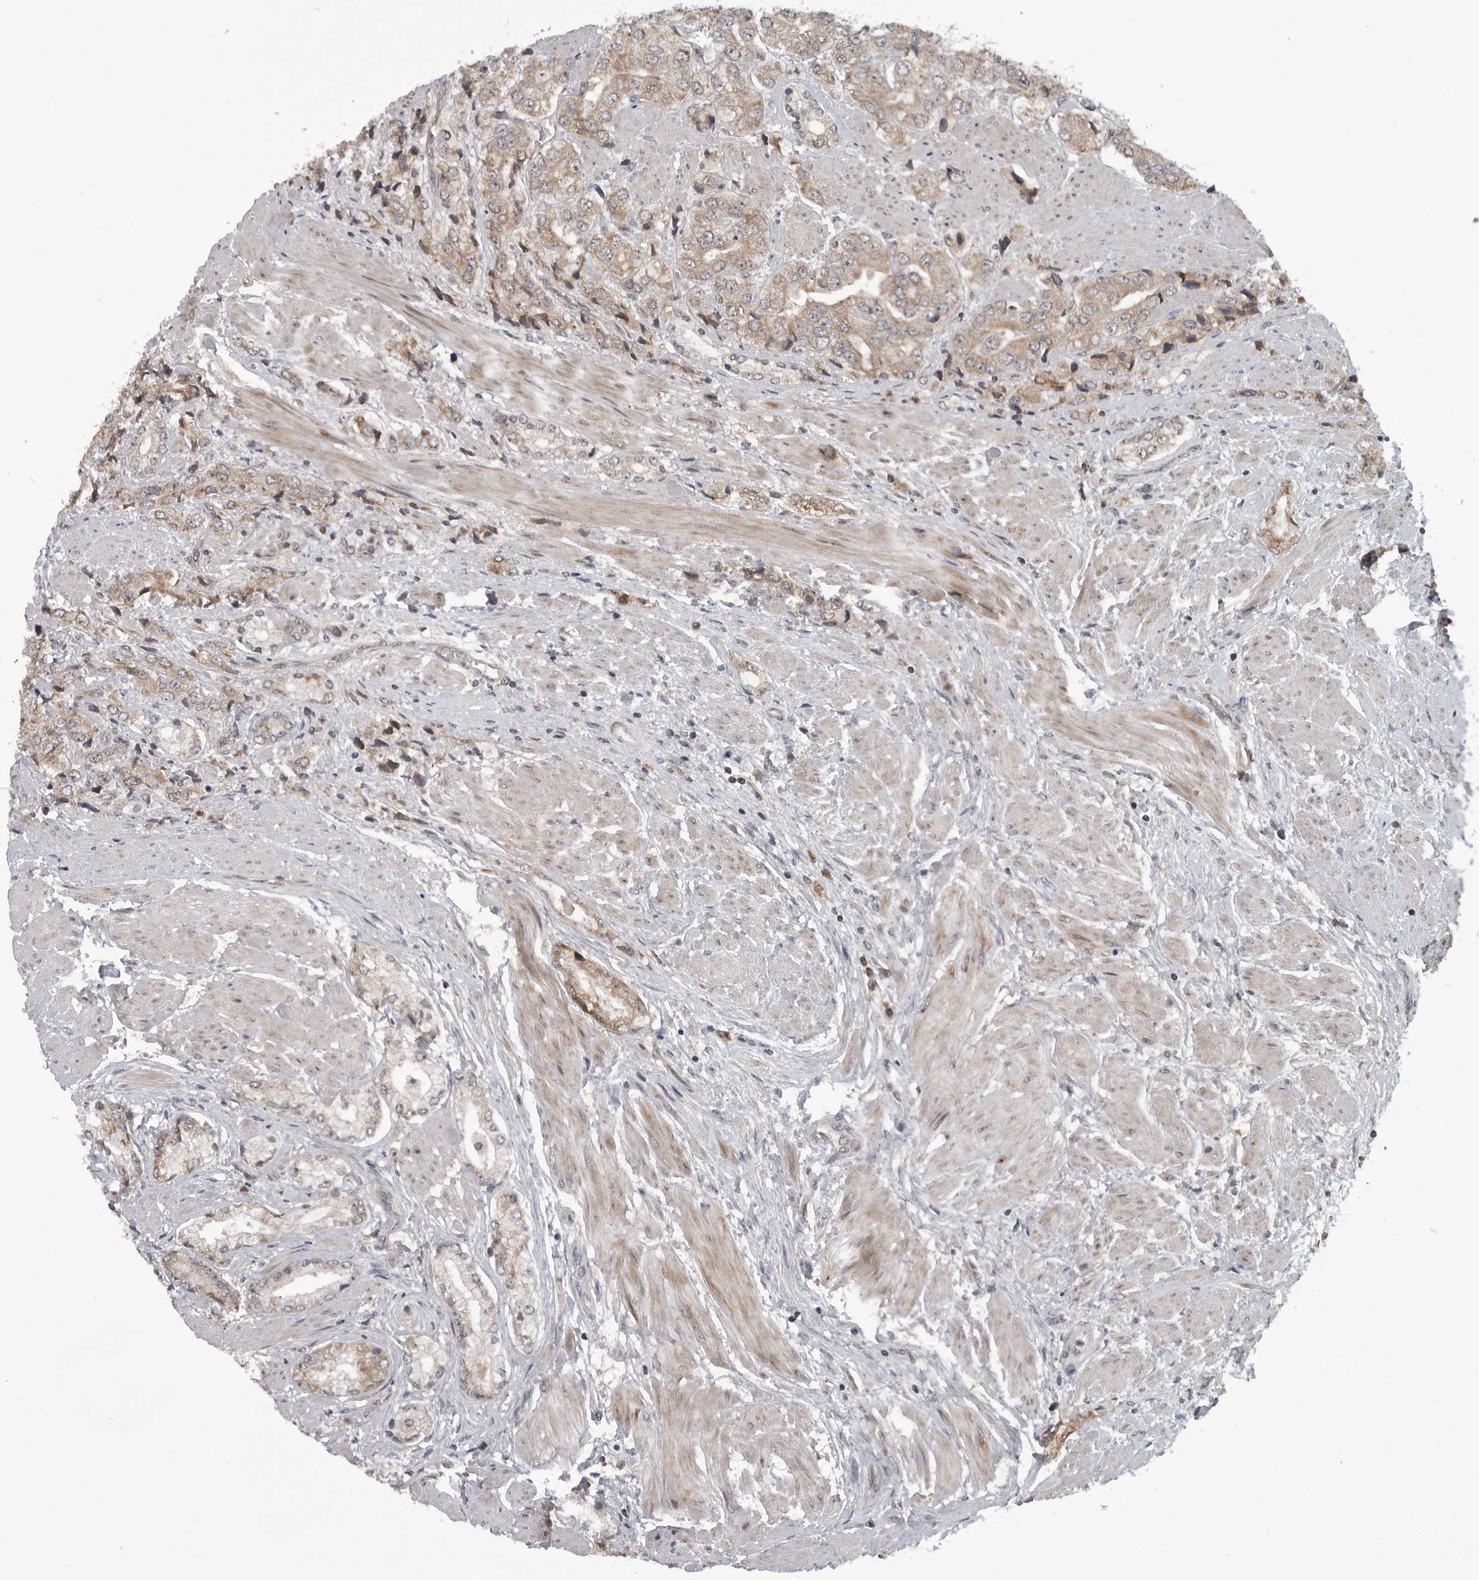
{"staining": {"intensity": "moderate", "quantity": "<25%", "location": "cytoplasmic/membranous"}, "tissue": "prostate cancer", "cell_type": "Tumor cells", "image_type": "cancer", "snomed": [{"axis": "morphology", "description": "Adenocarcinoma, High grade"}, {"axis": "topography", "description": "Prostate"}], "caption": "DAB (3,3'-diaminobenzidine) immunohistochemical staining of human prostate adenocarcinoma (high-grade) displays moderate cytoplasmic/membranous protein expression in approximately <25% of tumor cells. The staining is performed using DAB brown chromogen to label protein expression. The nuclei are counter-stained blue using hematoxylin.", "gene": "FAAP100", "patient": {"sex": "male", "age": 50}}